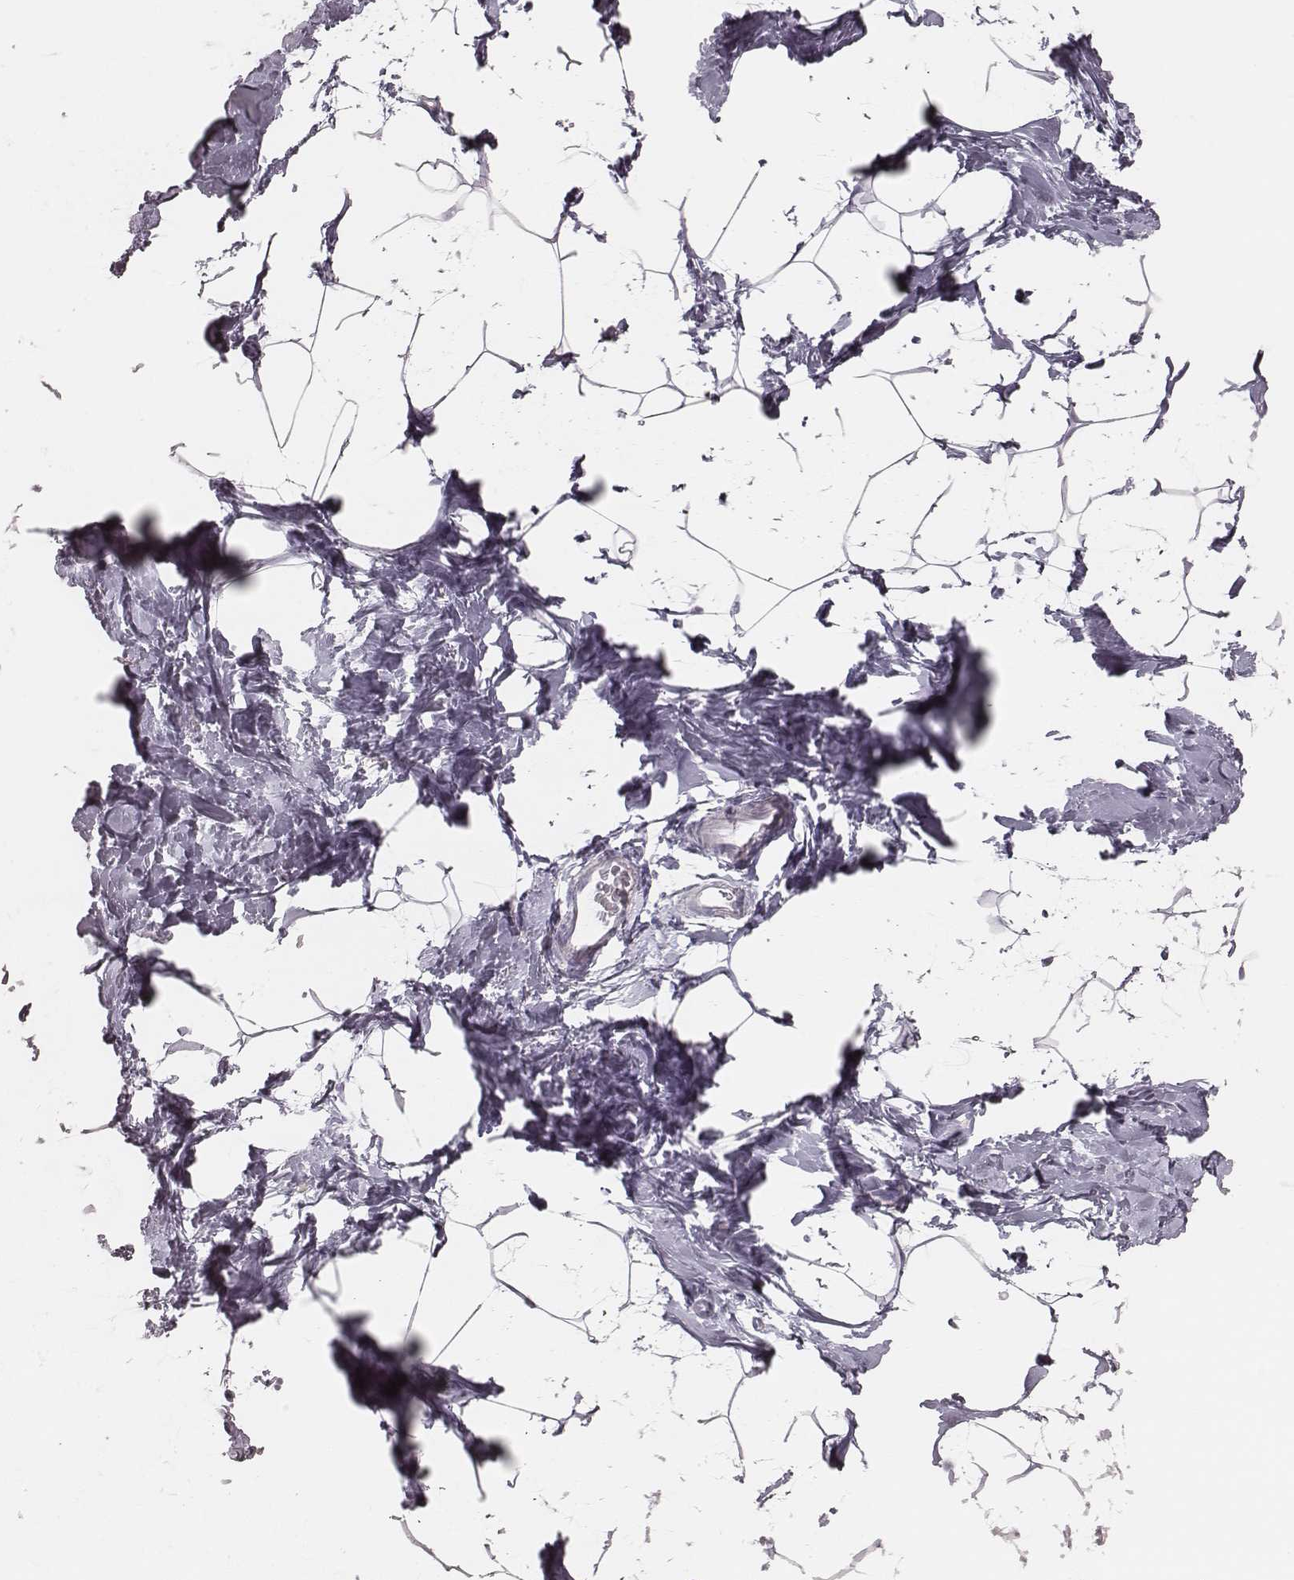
{"staining": {"intensity": "negative", "quantity": "none", "location": "none"}, "tissue": "breast", "cell_type": "Adipocytes", "image_type": "normal", "snomed": [{"axis": "morphology", "description": "Normal tissue, NOS"}, {"axis": "topography", "description": "Breast"}], "caption": "This is a image of IHC staining of benign breast, which shows no positivity in adipocytes. (DAB (3,3'-diaminobenzidine) IHC with hematoxylin counter stain).", "gene": "KIF5C", "patient": {"sex": "female", "age": 32}}